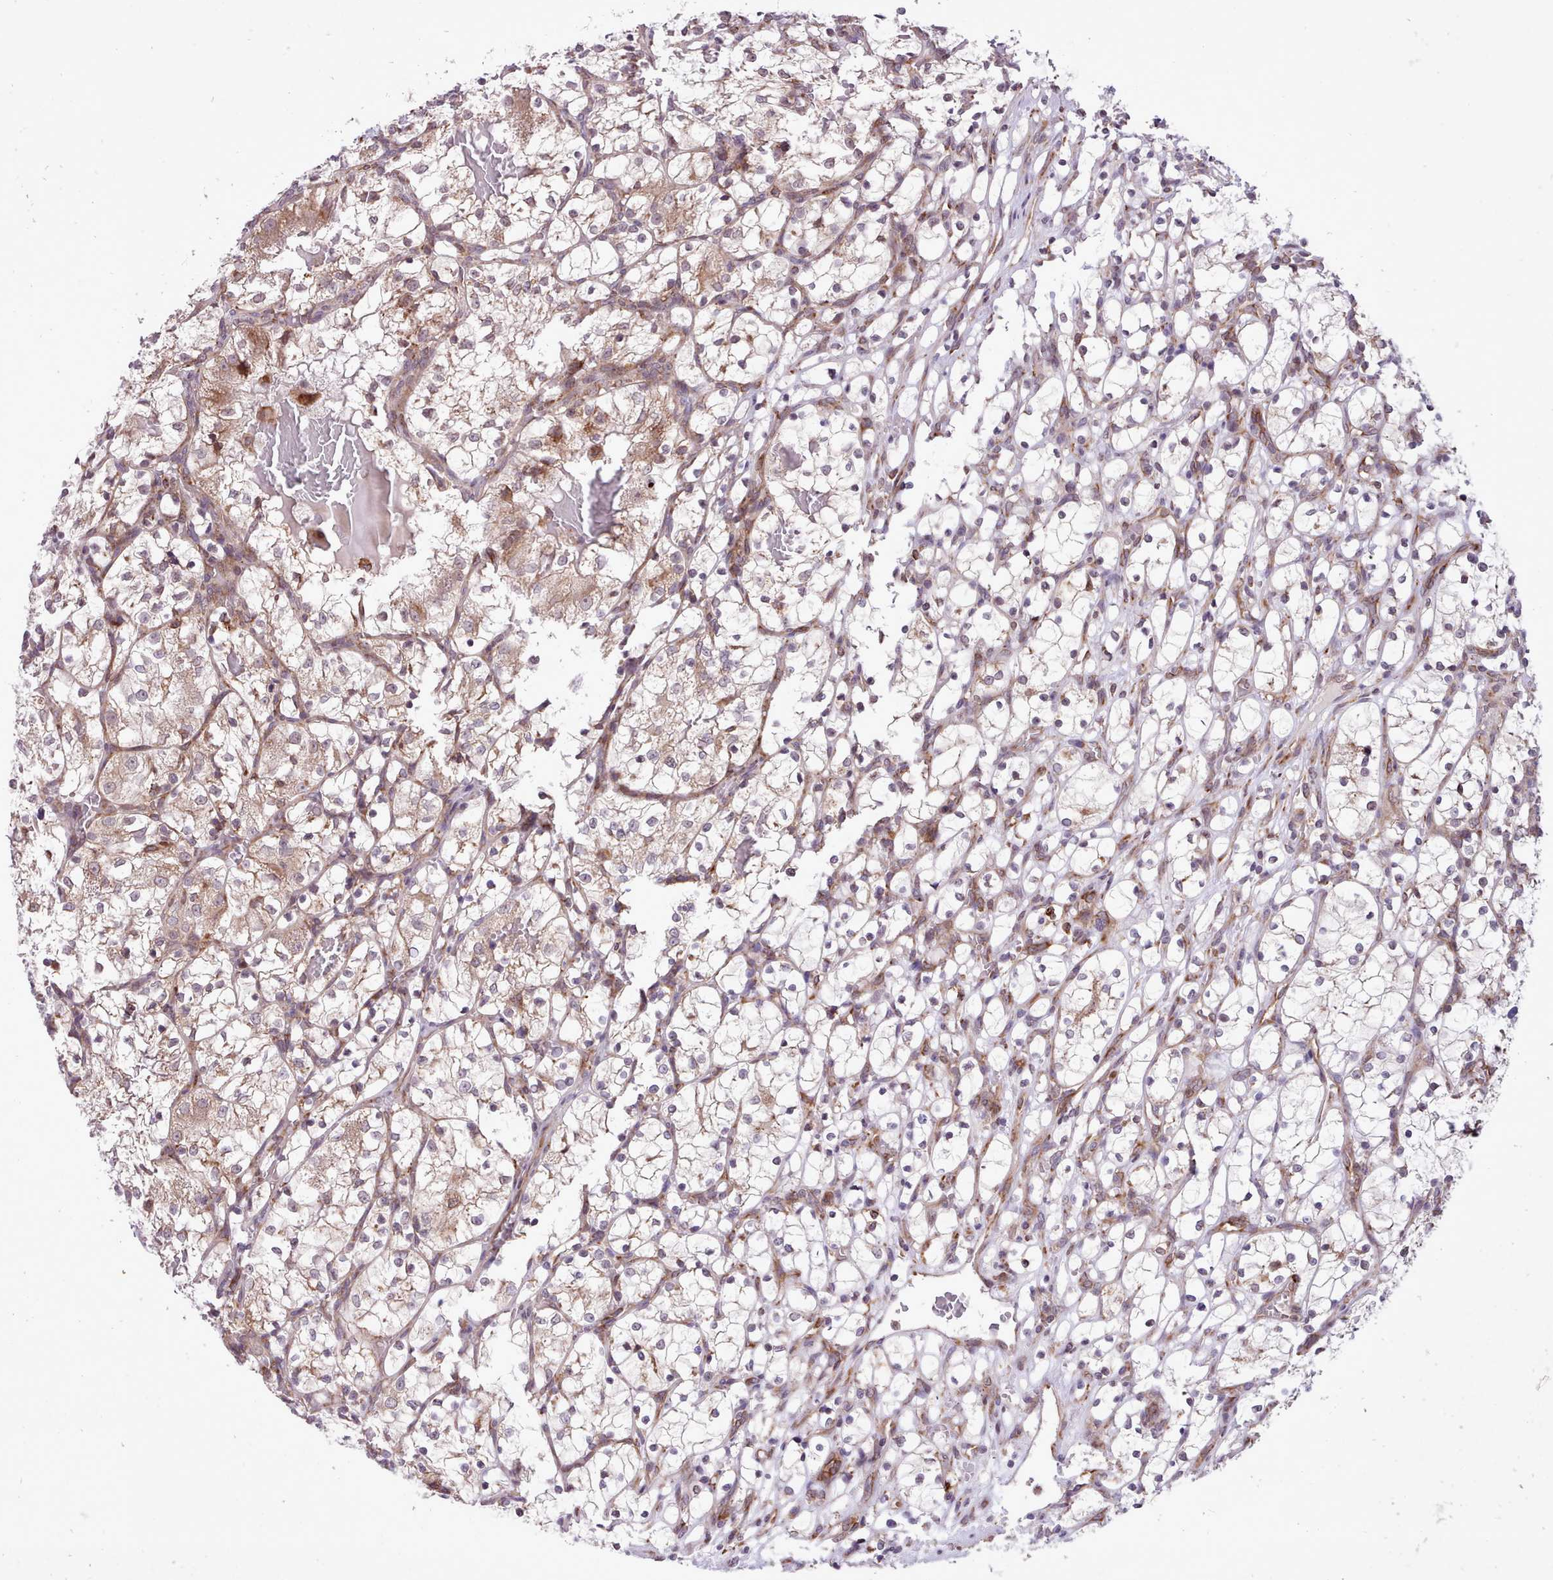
{"staining": {"intensity": "negative", "quantity": "none", "location": "none"}, "tissue": "renal cancer", "cell_type": "Tumor cells", "image_type": "cancer", "snomed": [{"axis": "morphology", "description": "Adenocarcinoma, NOS"}, {"axis": "topography", "description": "Kidney"}], "caption": "Immunohistochemistry (IHC) histopathology image of neoplastic tissue: human adenocarcinoma (renal) stained with DAB (3,3'-diaminobenzidine) reveals no significant protein staining in tumor cells.", "gene": "TTLL3", "patient": {"sex": "female", "age": 69}}